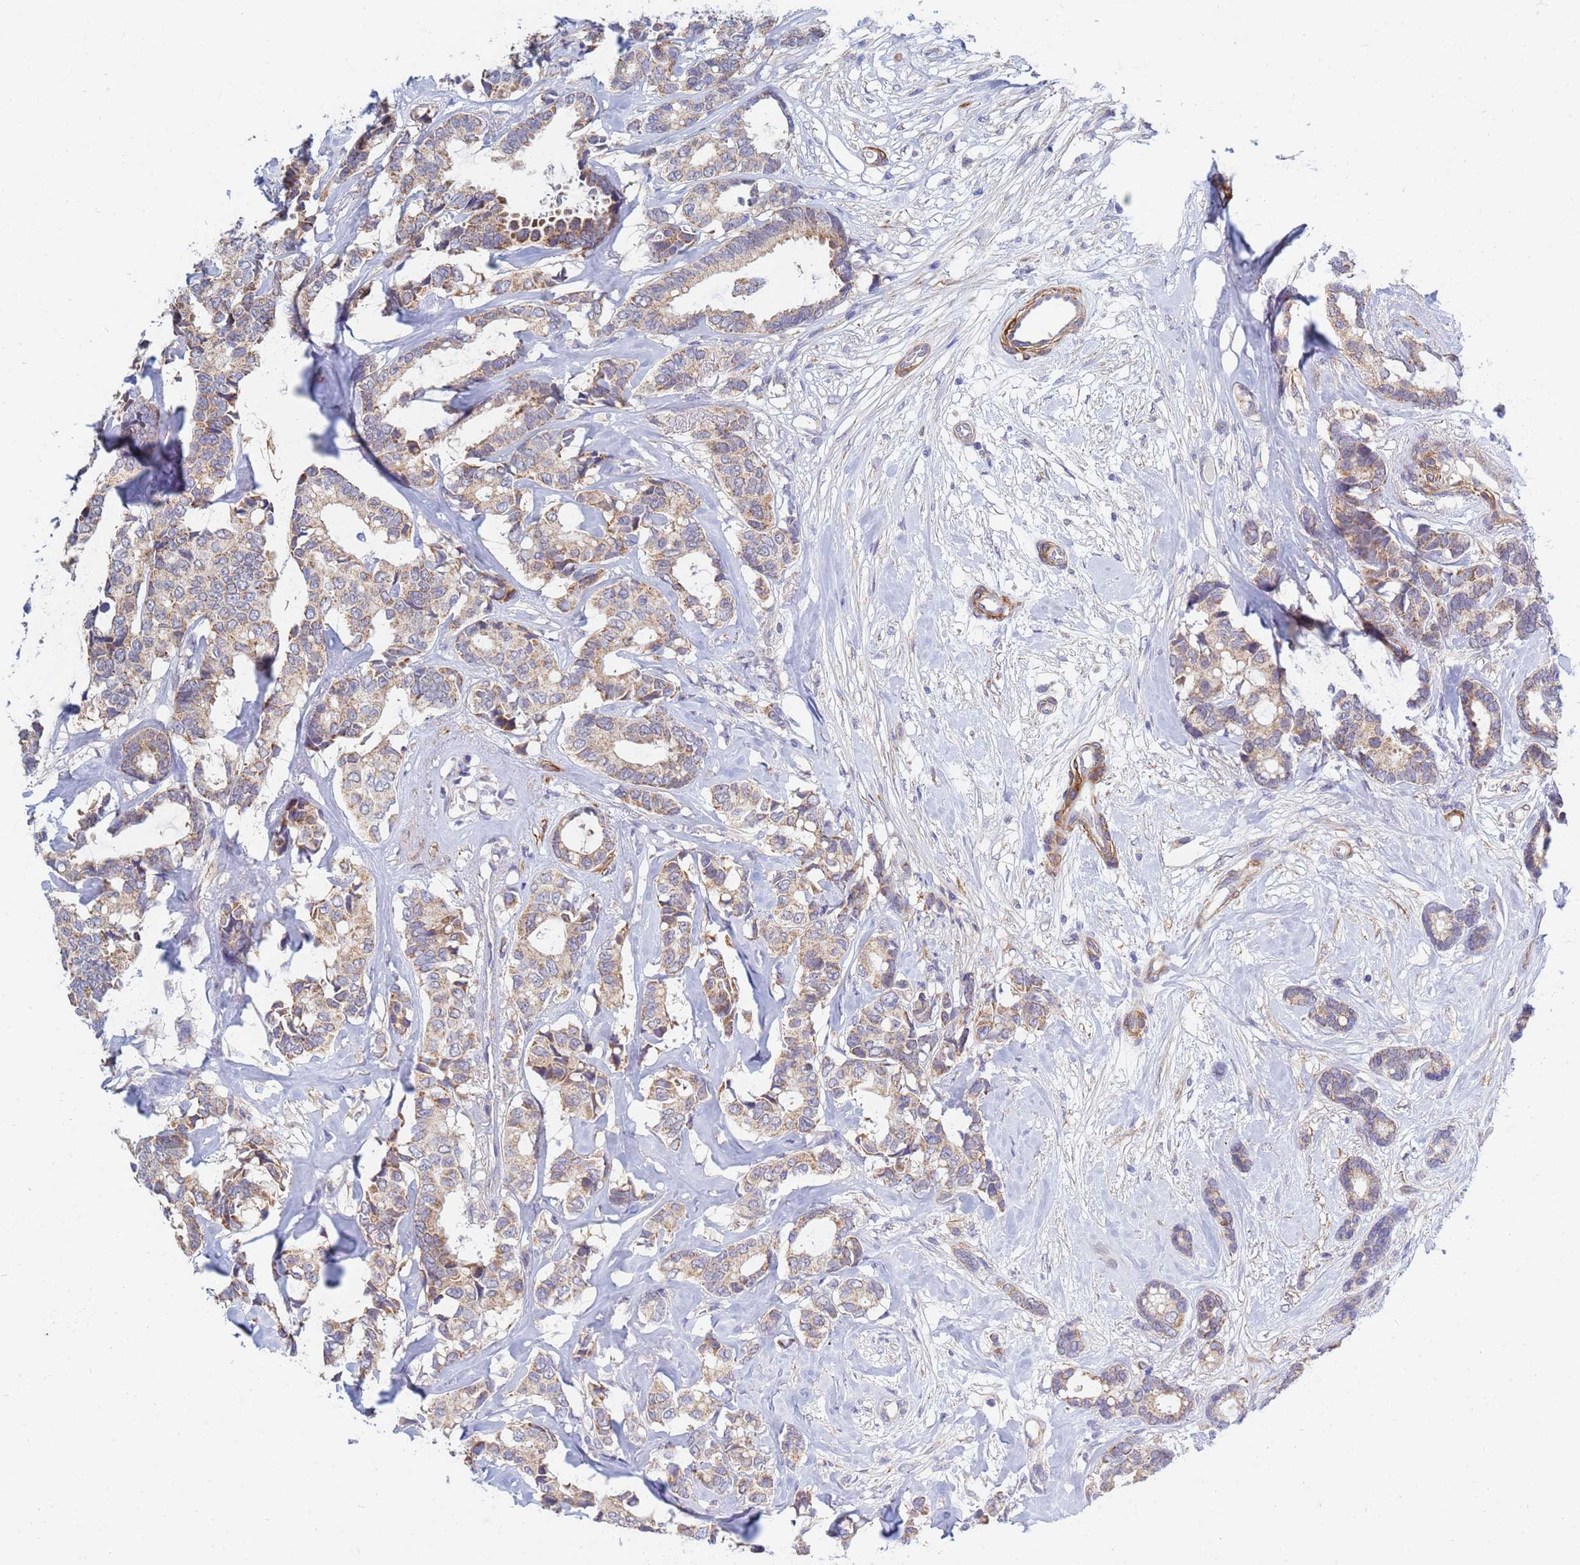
{"staining": {"intensity": "weak", "quantity": ">75%", "location": "cytoplasmic/membranous"}, "tissue": "breast cancer", "cell_type": "Tumor cells", "image_type": "cancer", "snomed": [{"axis": "morphology", "description": "Duct carcinoma"}, {"axis": "topography", "description": "Breast"}], "caption": "Tumor cells show low levels of weak cytoplasmic/membranous positivity in about >75% of cells in human breast cancer.", "gene": "SDR39U1", "patient": {"sex": "female", "age": 87}}